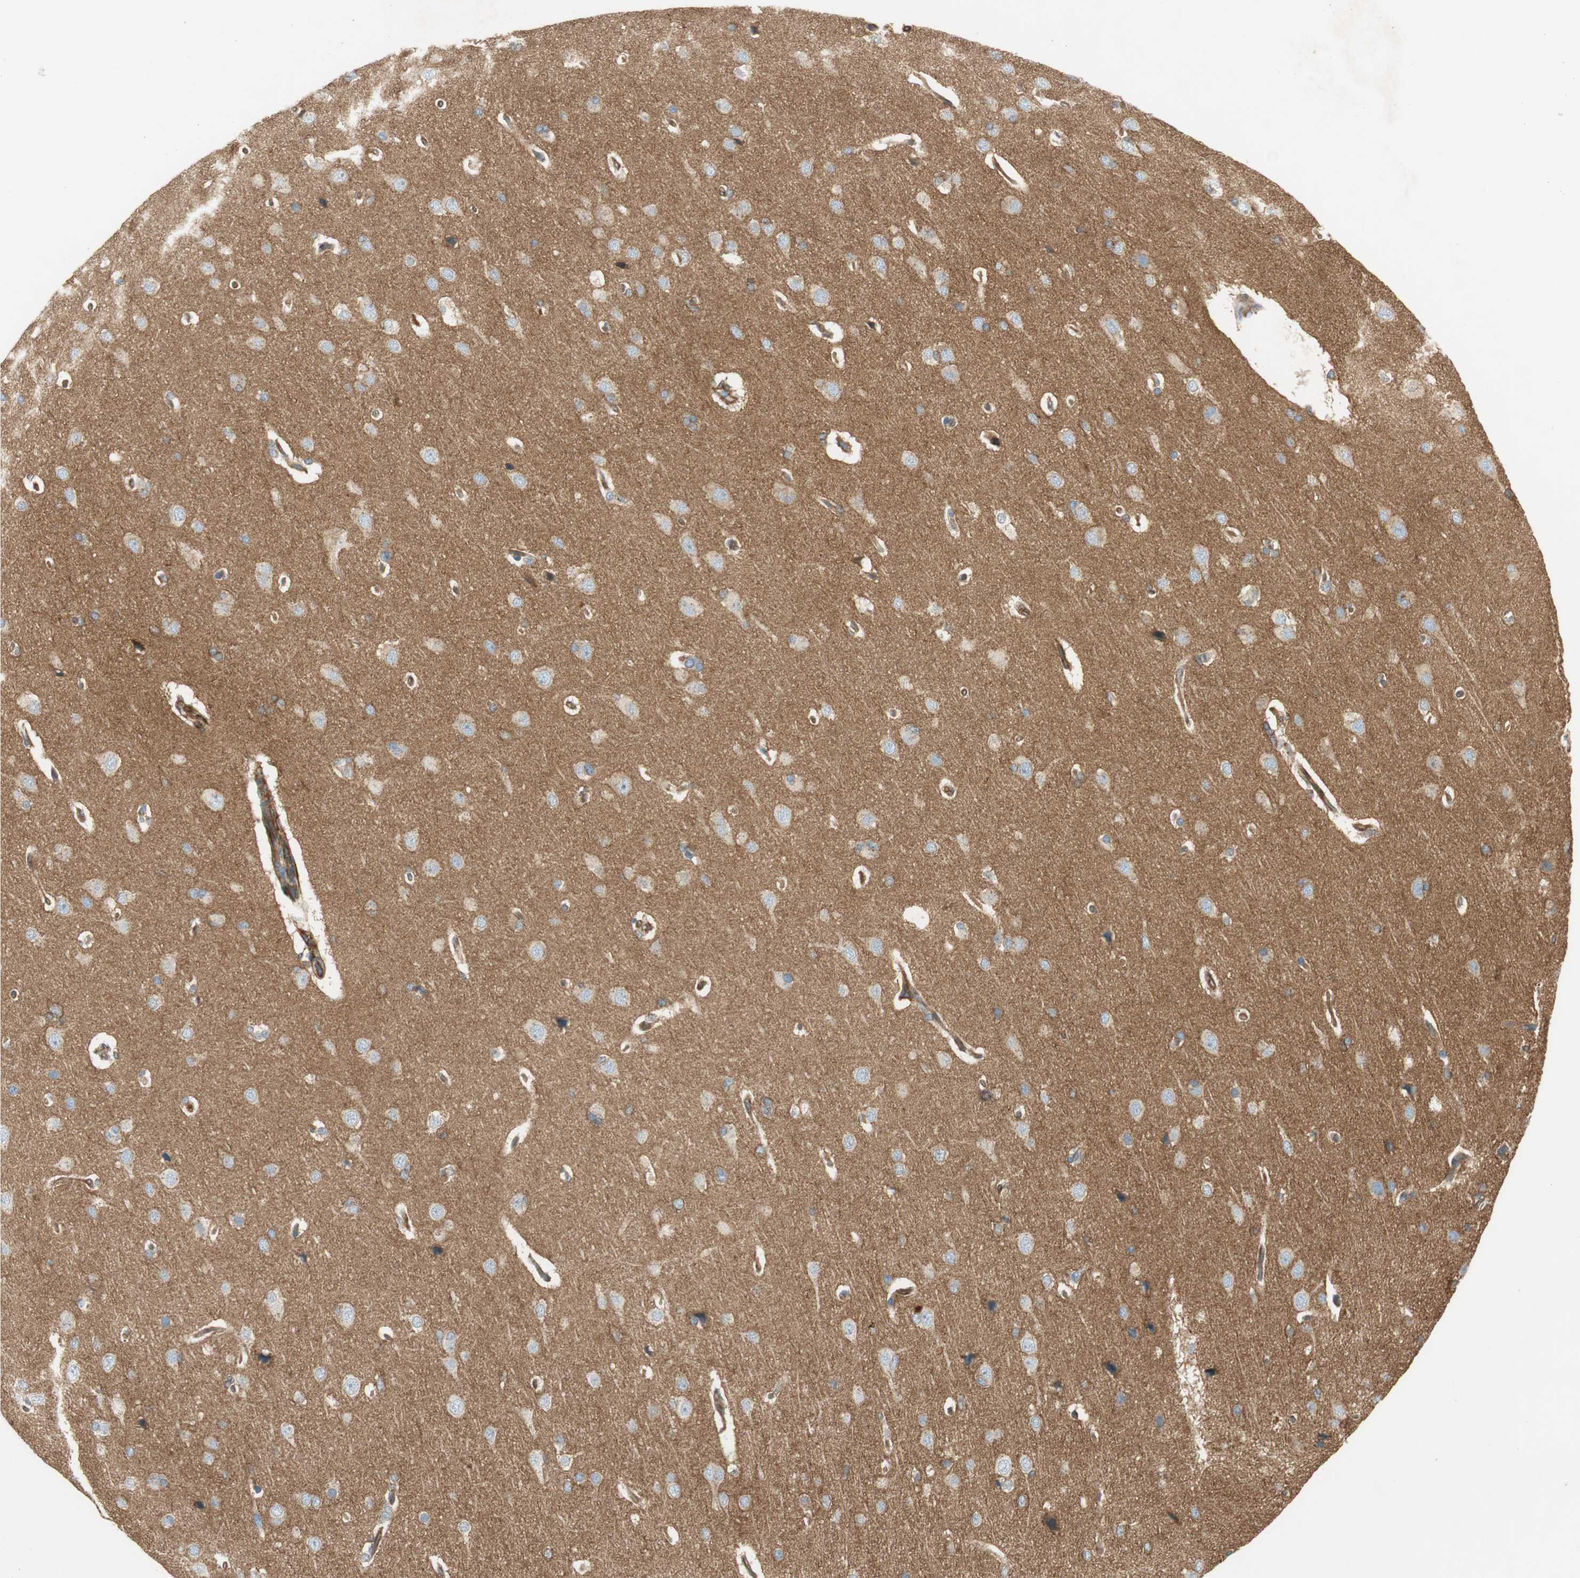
{"staining": {"intensity": "moderate", "quantity": ">75%", "location": "cytoplasmic/membranous"}, "tissue": "cerebral cortex", "cell_type": "Endothelial cells", "image_type": "normal", "snomed": [{"axis": "morphology", "description": "Normal tissue, NOS"}, {"axis": "topography", "description": "Cerebral cortex"}], "caption": "Moderate cytoplasmic/membranous expression is appreciated in approximately >75% of endothelial cells in unremarkable cerebral cortex.", "gene": "BTN3A3", "patient": {"sex": "male", "age": 62}}